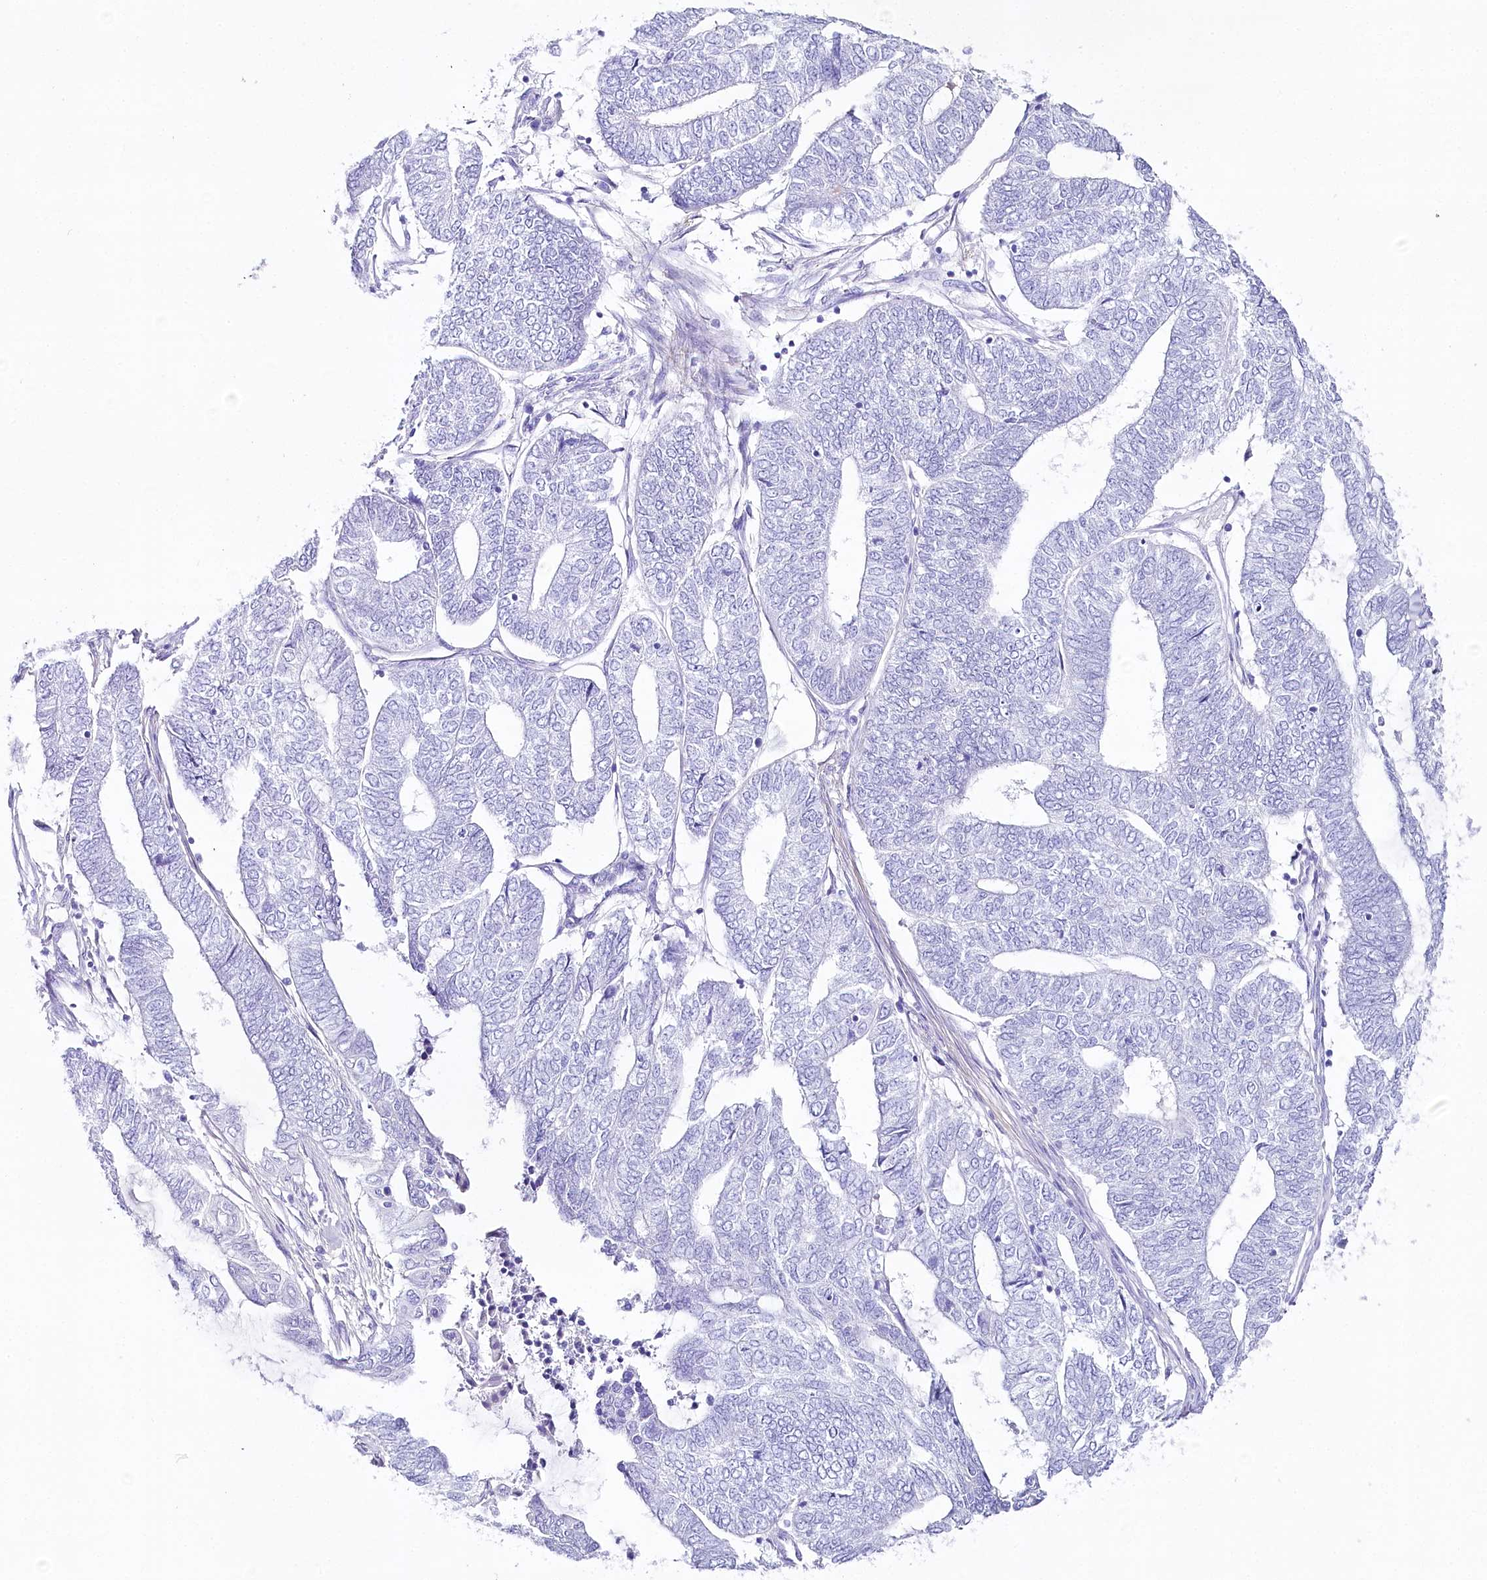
{"staining": {"intensity": "negative", "quantity": "none", "location": "none"}, "tissue": "endometrial cancer", "cell_type": "Tumor cells", "image_type": "cancer", "snomed": [{"axis": "morphology", "description": "Adenocarcinoma, NOS"}, {"axis": "topography", "description": "Uterus"}, {"axis": "topography", "description": "Endometrium"}], "caption": "The immunohistochemistry photomicrograph has no significant positivity in tumor cells of adenocarcinoma (endometrial) tissue.", "gene": "CSN3", "patient": {"sex": "female", "age": 70}}